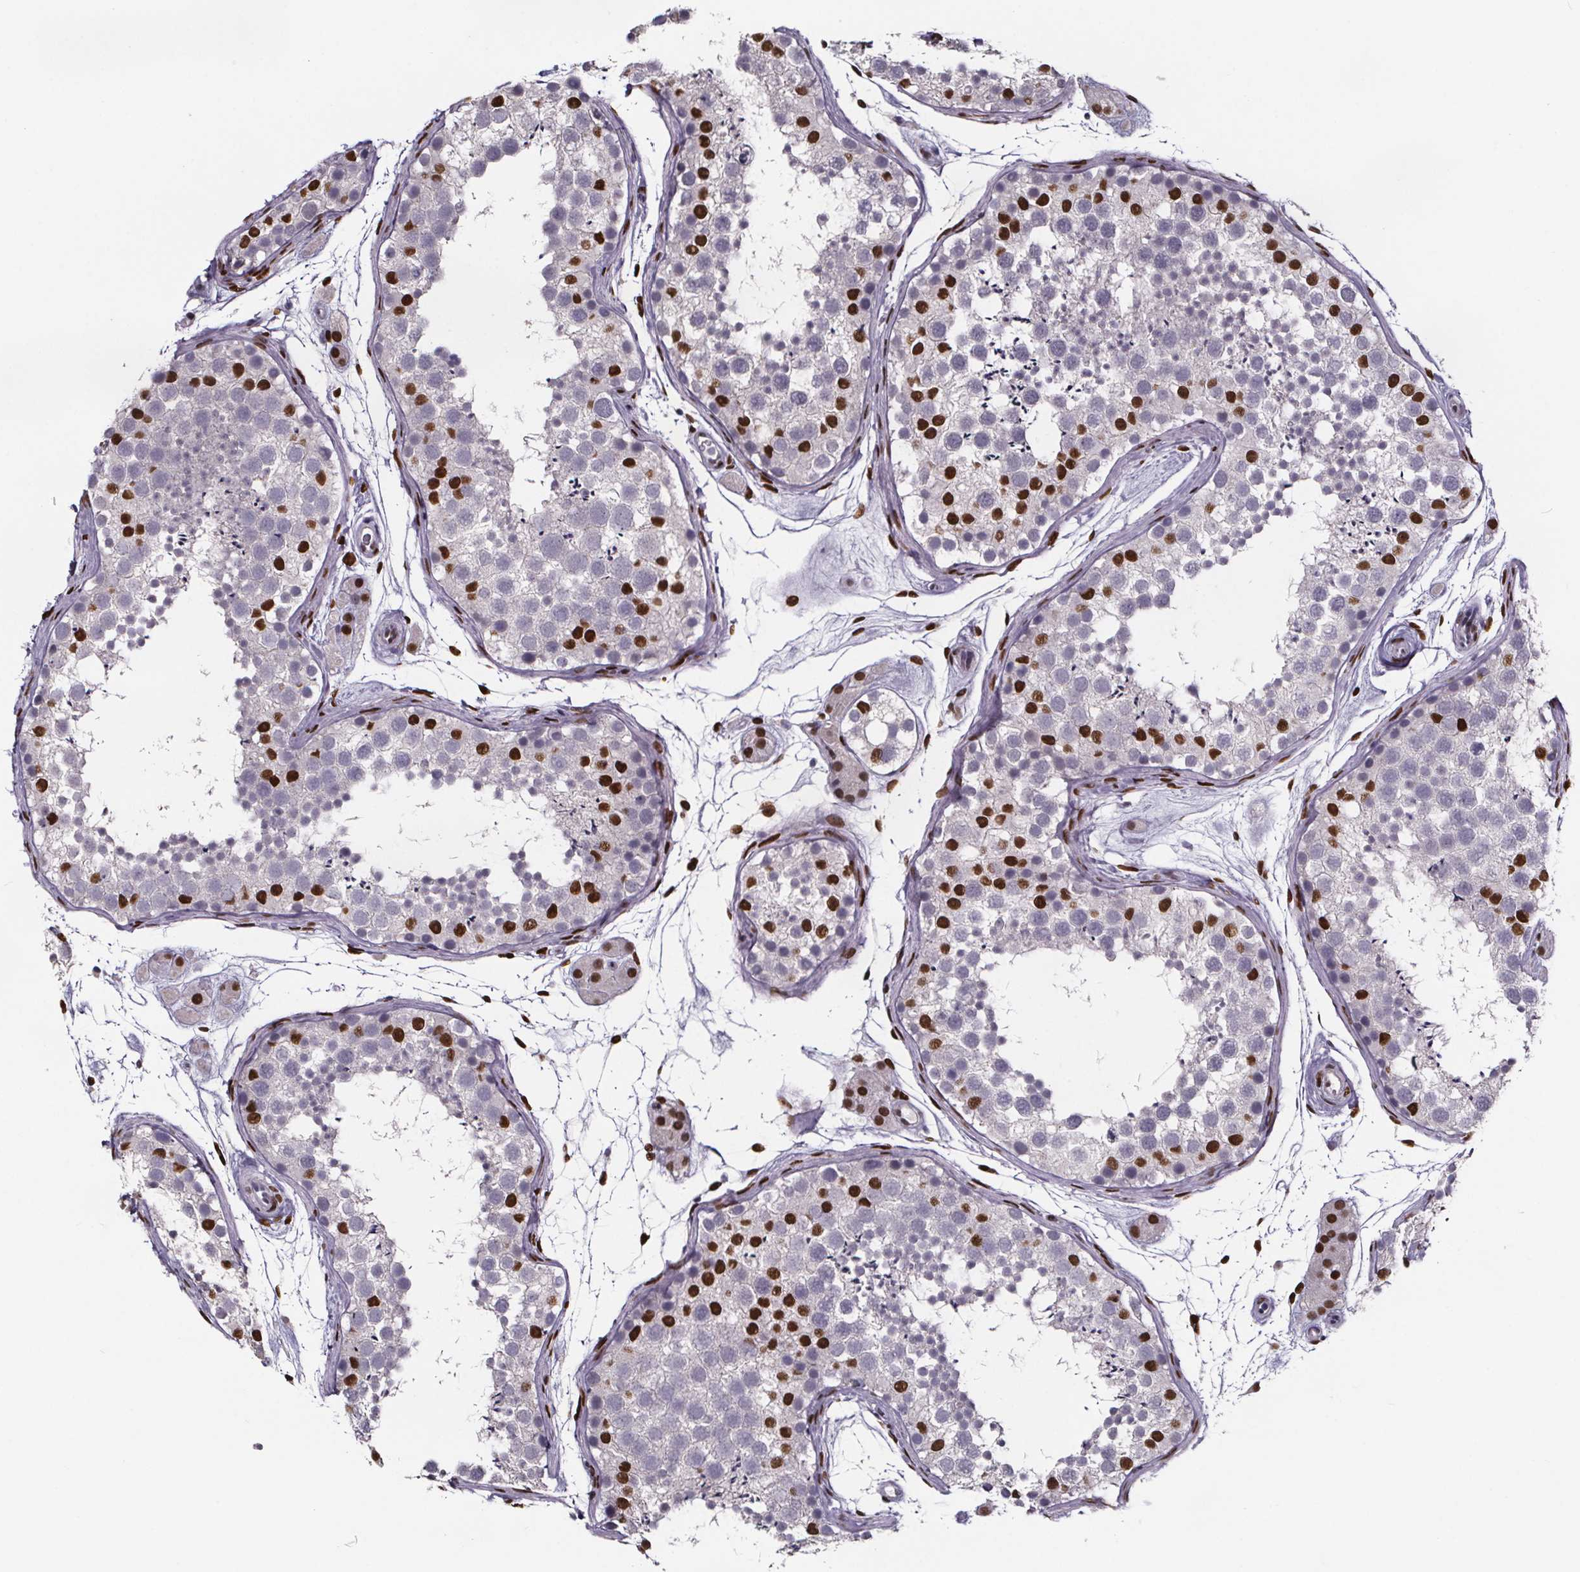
{"staining": {"intensity": "strong", "quantity": "<25%", "location": "nuclear"}, "tissue": "testis", "cell_type": "Cells in seminiferous ducts", "image_type": "normal", "snomed": [{"axis": "morphology", "description": "Normal tissue, NOS"}, {"axis": "topography", "description": "Testis"}], "caption": "Immunohistochemical staining of normal testis displays strong nuclear protein expression in about <25% of cells in seminiferous ducts.", "gene": "AR", "patient": {"sex": "male", "age": 41}}